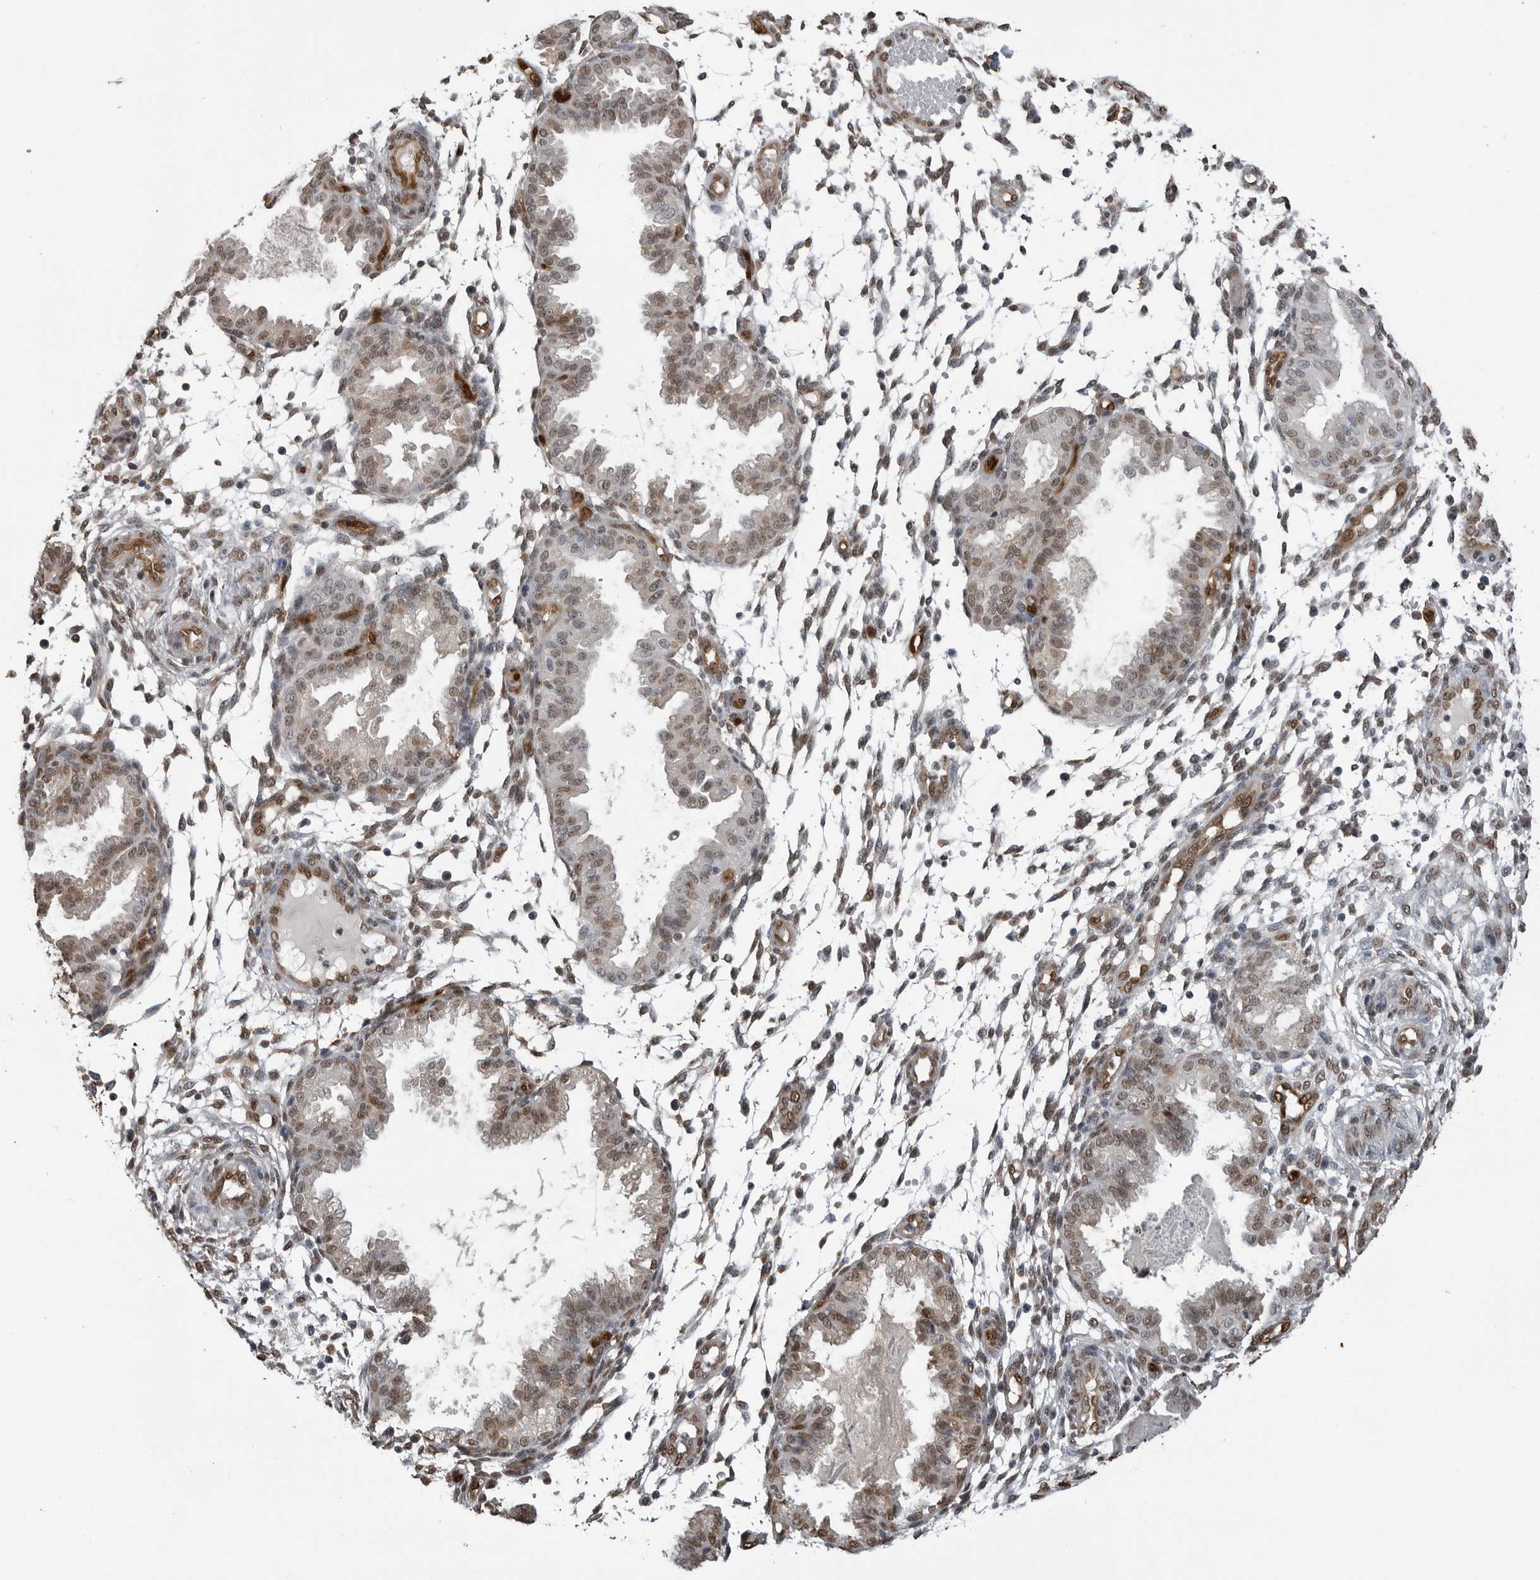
{"staining": {"intensity": "moderate", "quantity": ">75%", "location": "cytoplasmic/membranous,nuclear"}, "tissue": "endometrium", "cell_type": "Cells in endometrial stroma", "image_type": "normal", "snomed": [{"axis": "morphology", "description": "Normal tissue, NOS"}, {"axis": "topography", "description": "Endometrium"}], "caption": "A brown stain highlights moderate cytoplasmic/membranous,nuclear positivity of a protein in cells in endometrial stroma of unremarkable human endometrium. The staining was performed using DAB to visualize the protein expression in brown, while the nuclei were stained in blue with hematoxylin (Magnification: 20x).", "gene": "SMAD2", "patient": {"sex": "female", "age": 33}}